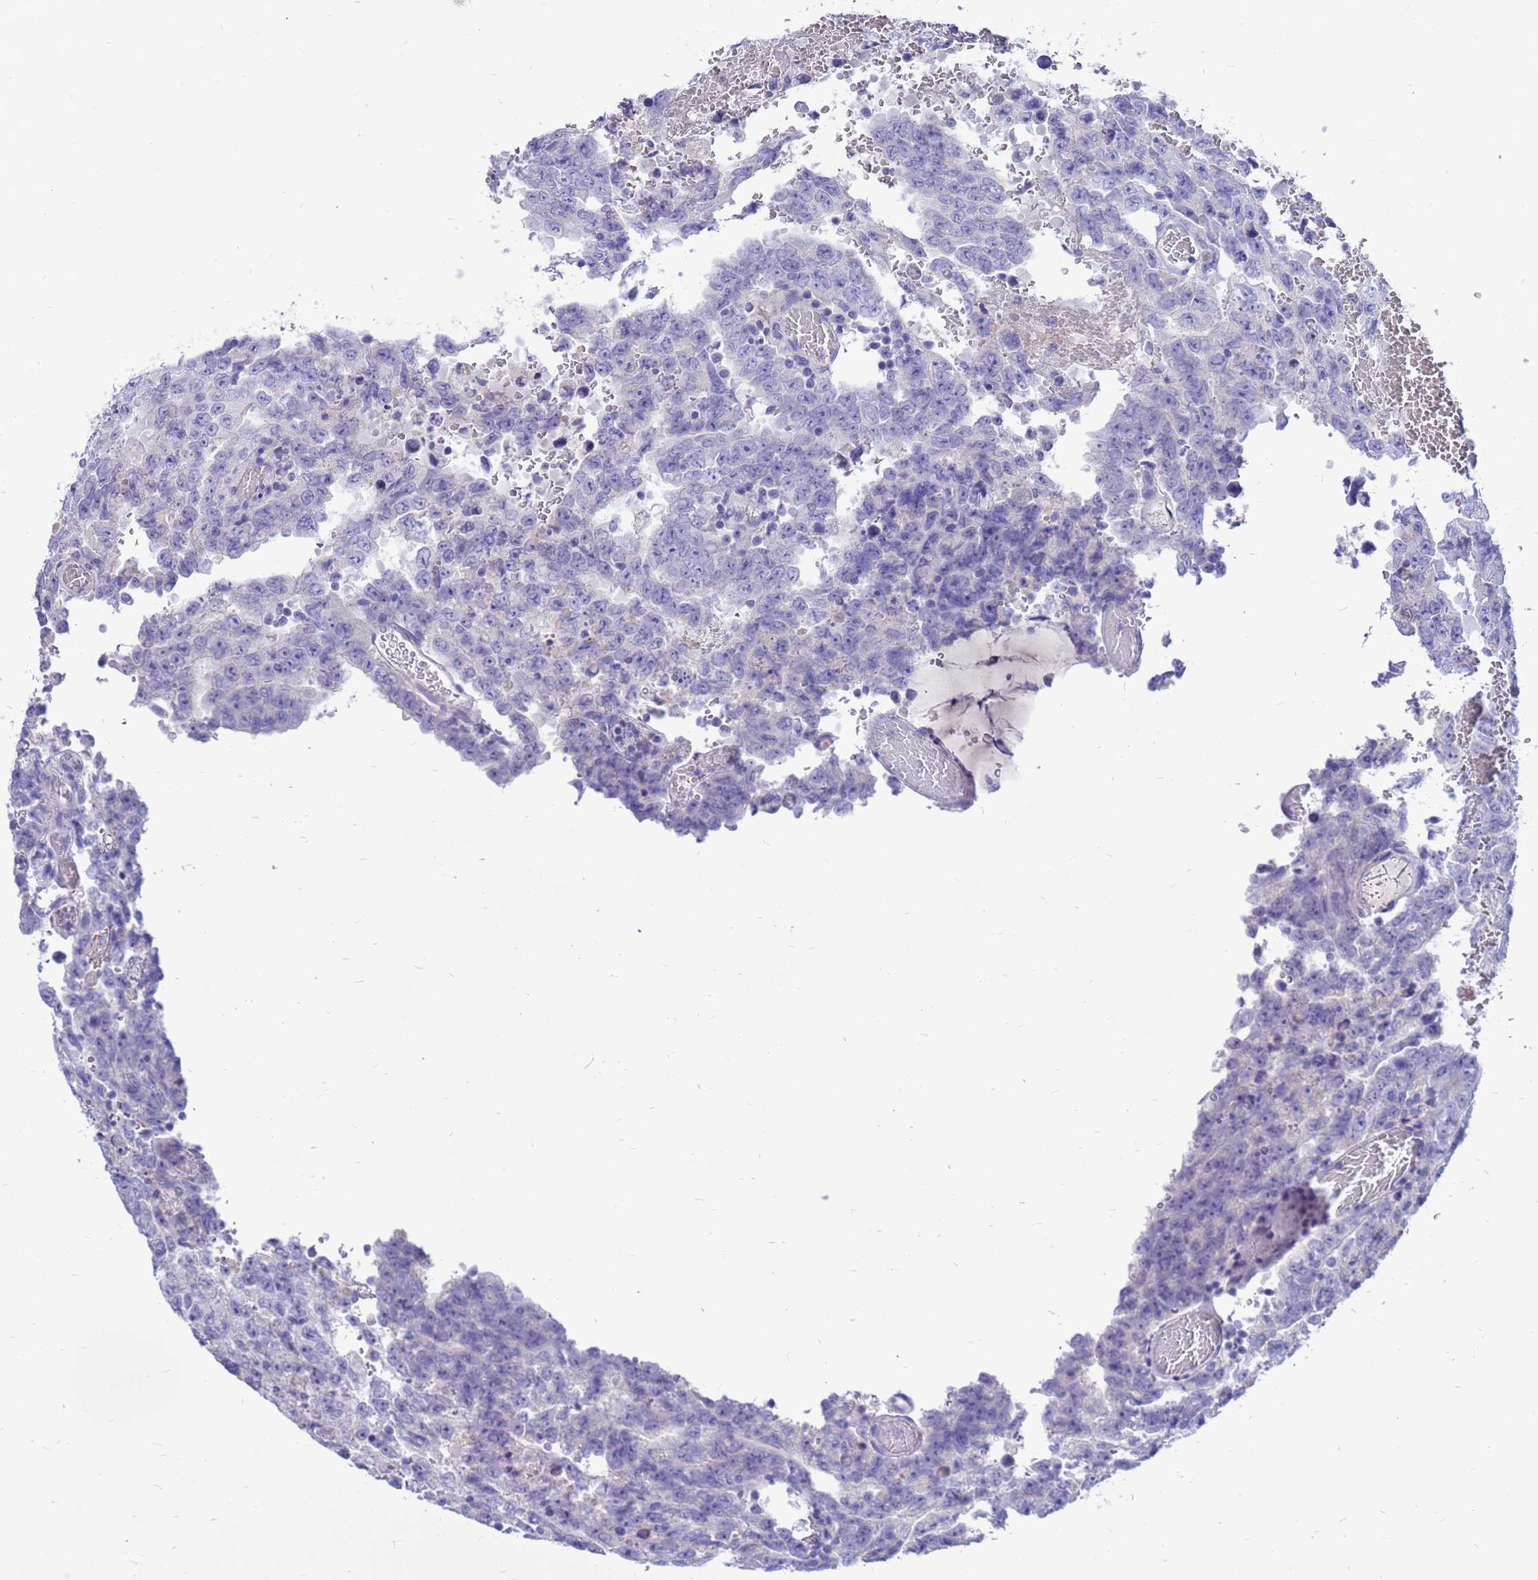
{"staining": {"intensity": "negative", "quantity": "none", "location": "none"}, "tissue": "testis cancer", "cell_type": "Tumor cells", "image_type": "cancer", "snomed": [{"axis": "morphology", "description": "Carcinoma, Embryonal, NOS"}, {"axis": "topography", "description": "Testis"}], "caption": "Immunohistochemistry (IHC) photomicrograph of embryonal carcinoma (testis) stained for a protein (brown), which reveals no staining in tumor cells.", "gene": "PDE10A", "patient": {"sex": "male", "age": 26}}